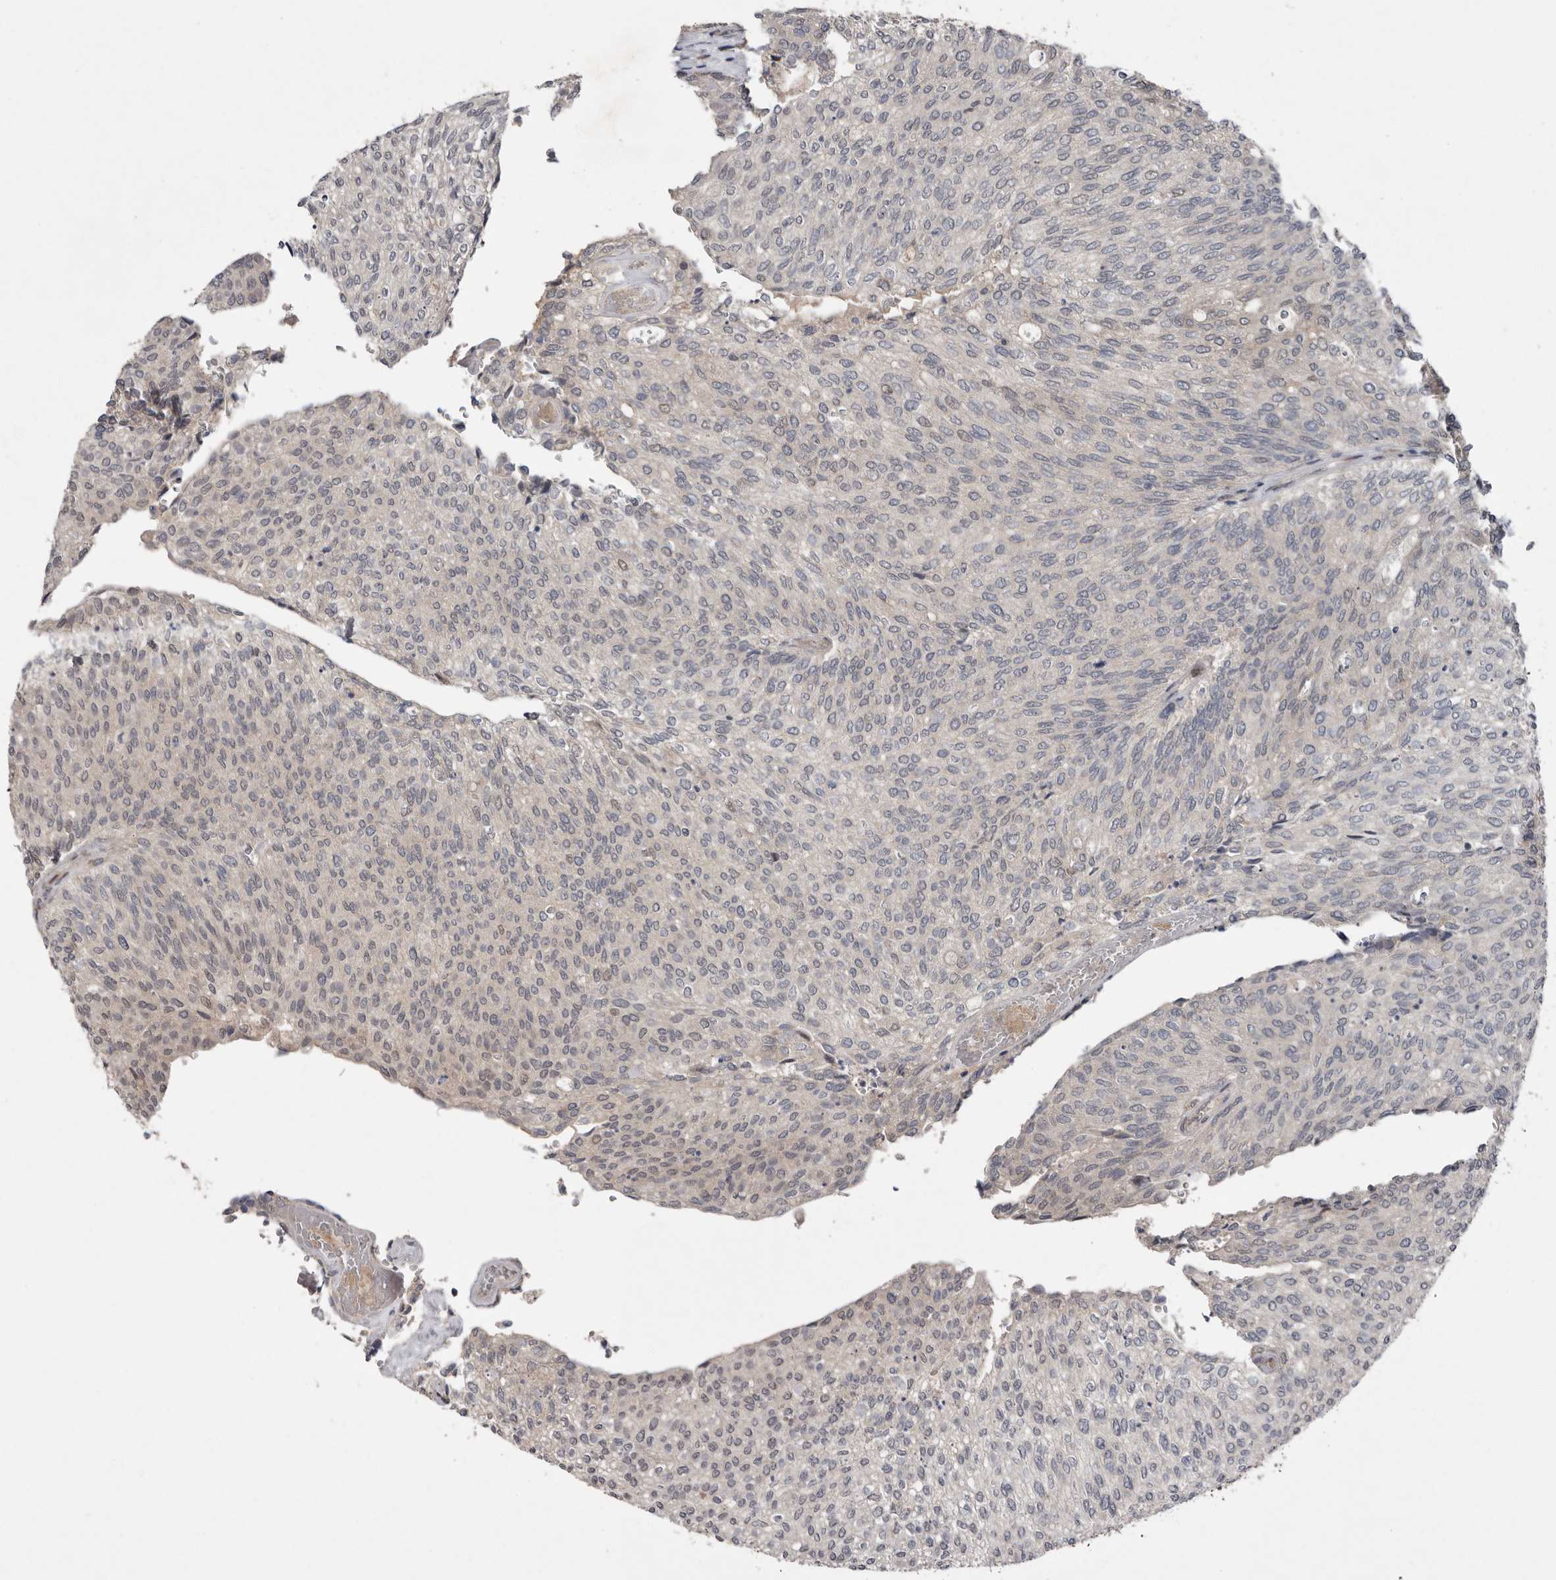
{"staining": {"intensity": "negative", "quantity": "none", "location": "none"}, "tissue": "urothelial cancer", "cell_type": "Tumor cells", "image_type": "cancer", "snomed": [{"axis": "morphology", "description": "Urothelial carcinoma, Low grade"}, {"axis": "topography", "description": "Urinary bladder"}], "caption": "Tumor cells show no significant expression in low-grade urothelial carcinoma.", "gene": "CHML", "patient": {"sex": "female", "age": 79}}